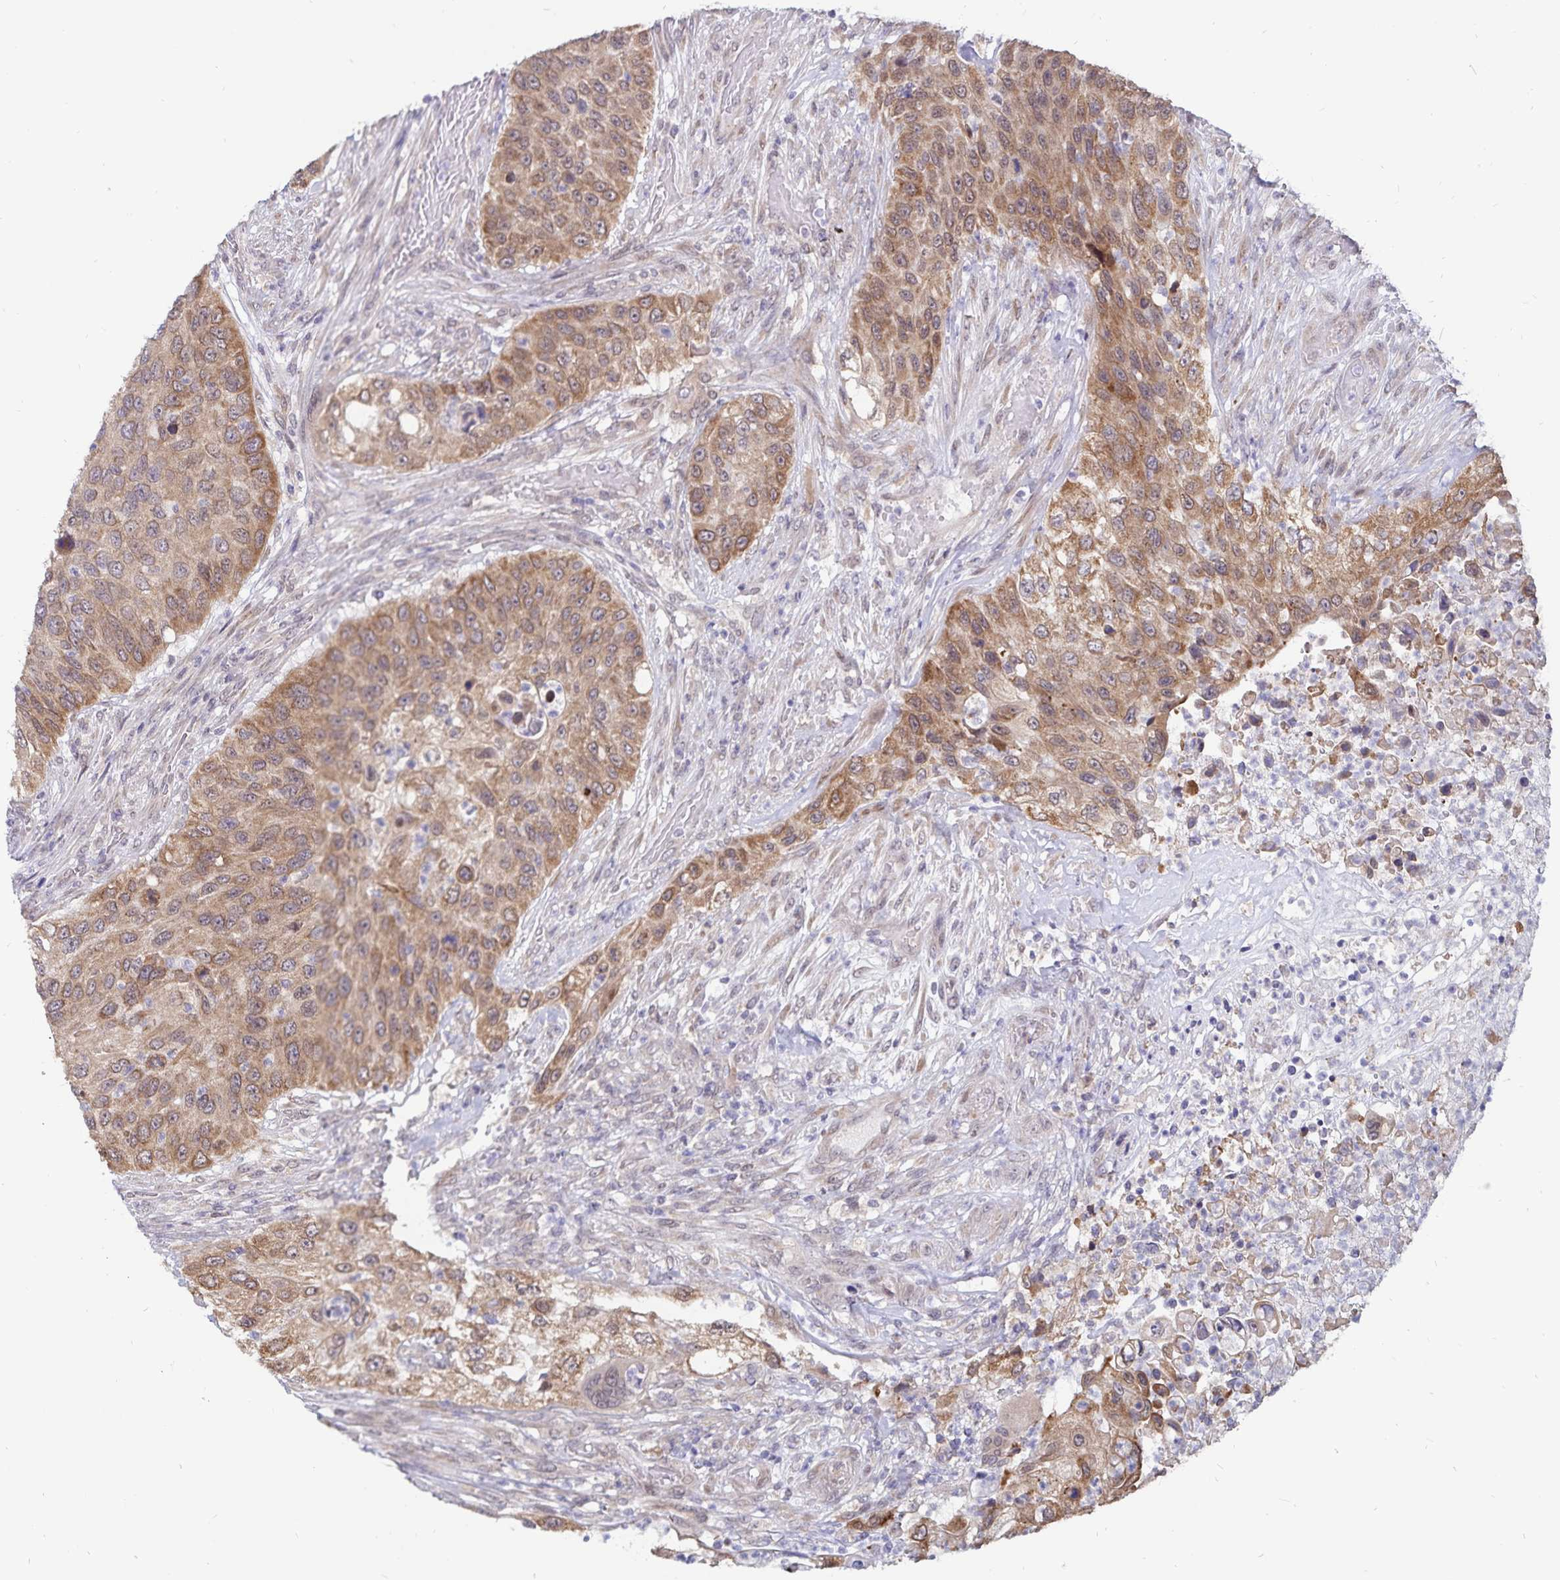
{"staining": {"intensity": "moderate", "quantity": ">75%", "location": "cytoplasmic/membranous"}, "tissue": "urothelial cancer", "cell_type": "Tumor cells", "image_type": "cancer", "snomed": [{"axis": "morphology", "description": "Urothelial carcinoma, High grade"}, {"axis": "topography", "description": "Urinary bladder"}], "caption": "An image showing moderate cytoplasmic/membranous positivity in about >75% of tumor cells in high-grade urothelial carcinoma, as visualized by brown immunohistochemical staining.", "gene": "ATP2A2", "patient": {"sex": "female", "age": 60}}